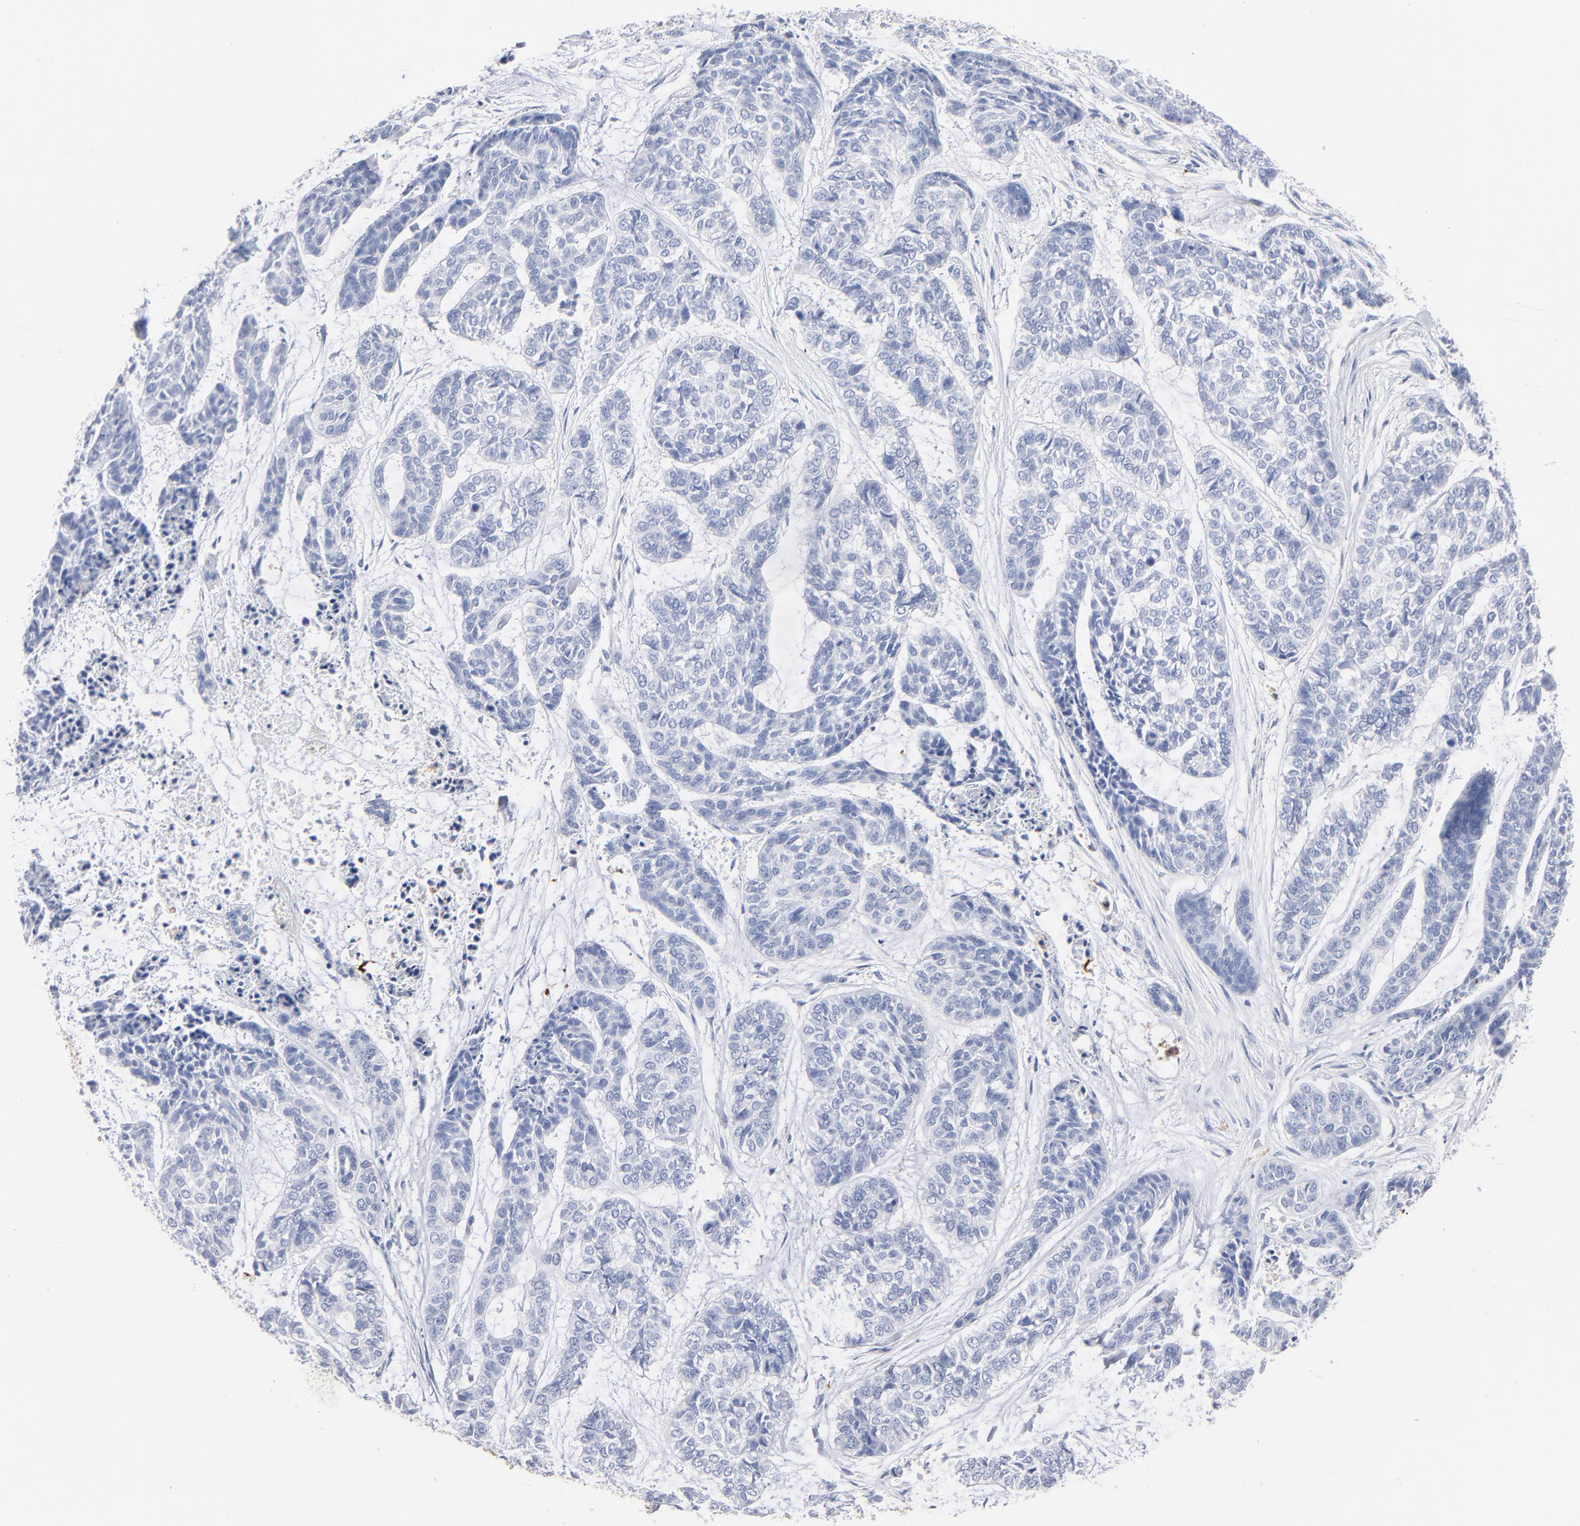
{"staining": {"intensity": "negative", "quantity": "none", "location": "none"}, "tissue": "skin cancer", "cell_type": "Tumor cells", "image_type": "cancer", "snomed": [{"axis": "morphology", "description": "Basal cell carcinoma"}, {"axis": "topography", "description": "Skin"}], "caption": "A micrograph of skin cancer (basal cell carcinoma) stained for a protein demonstrates no brown staining in tumor cells.", "gene": "IFIT2", "patient": {"sex": "female", "age": 64}}